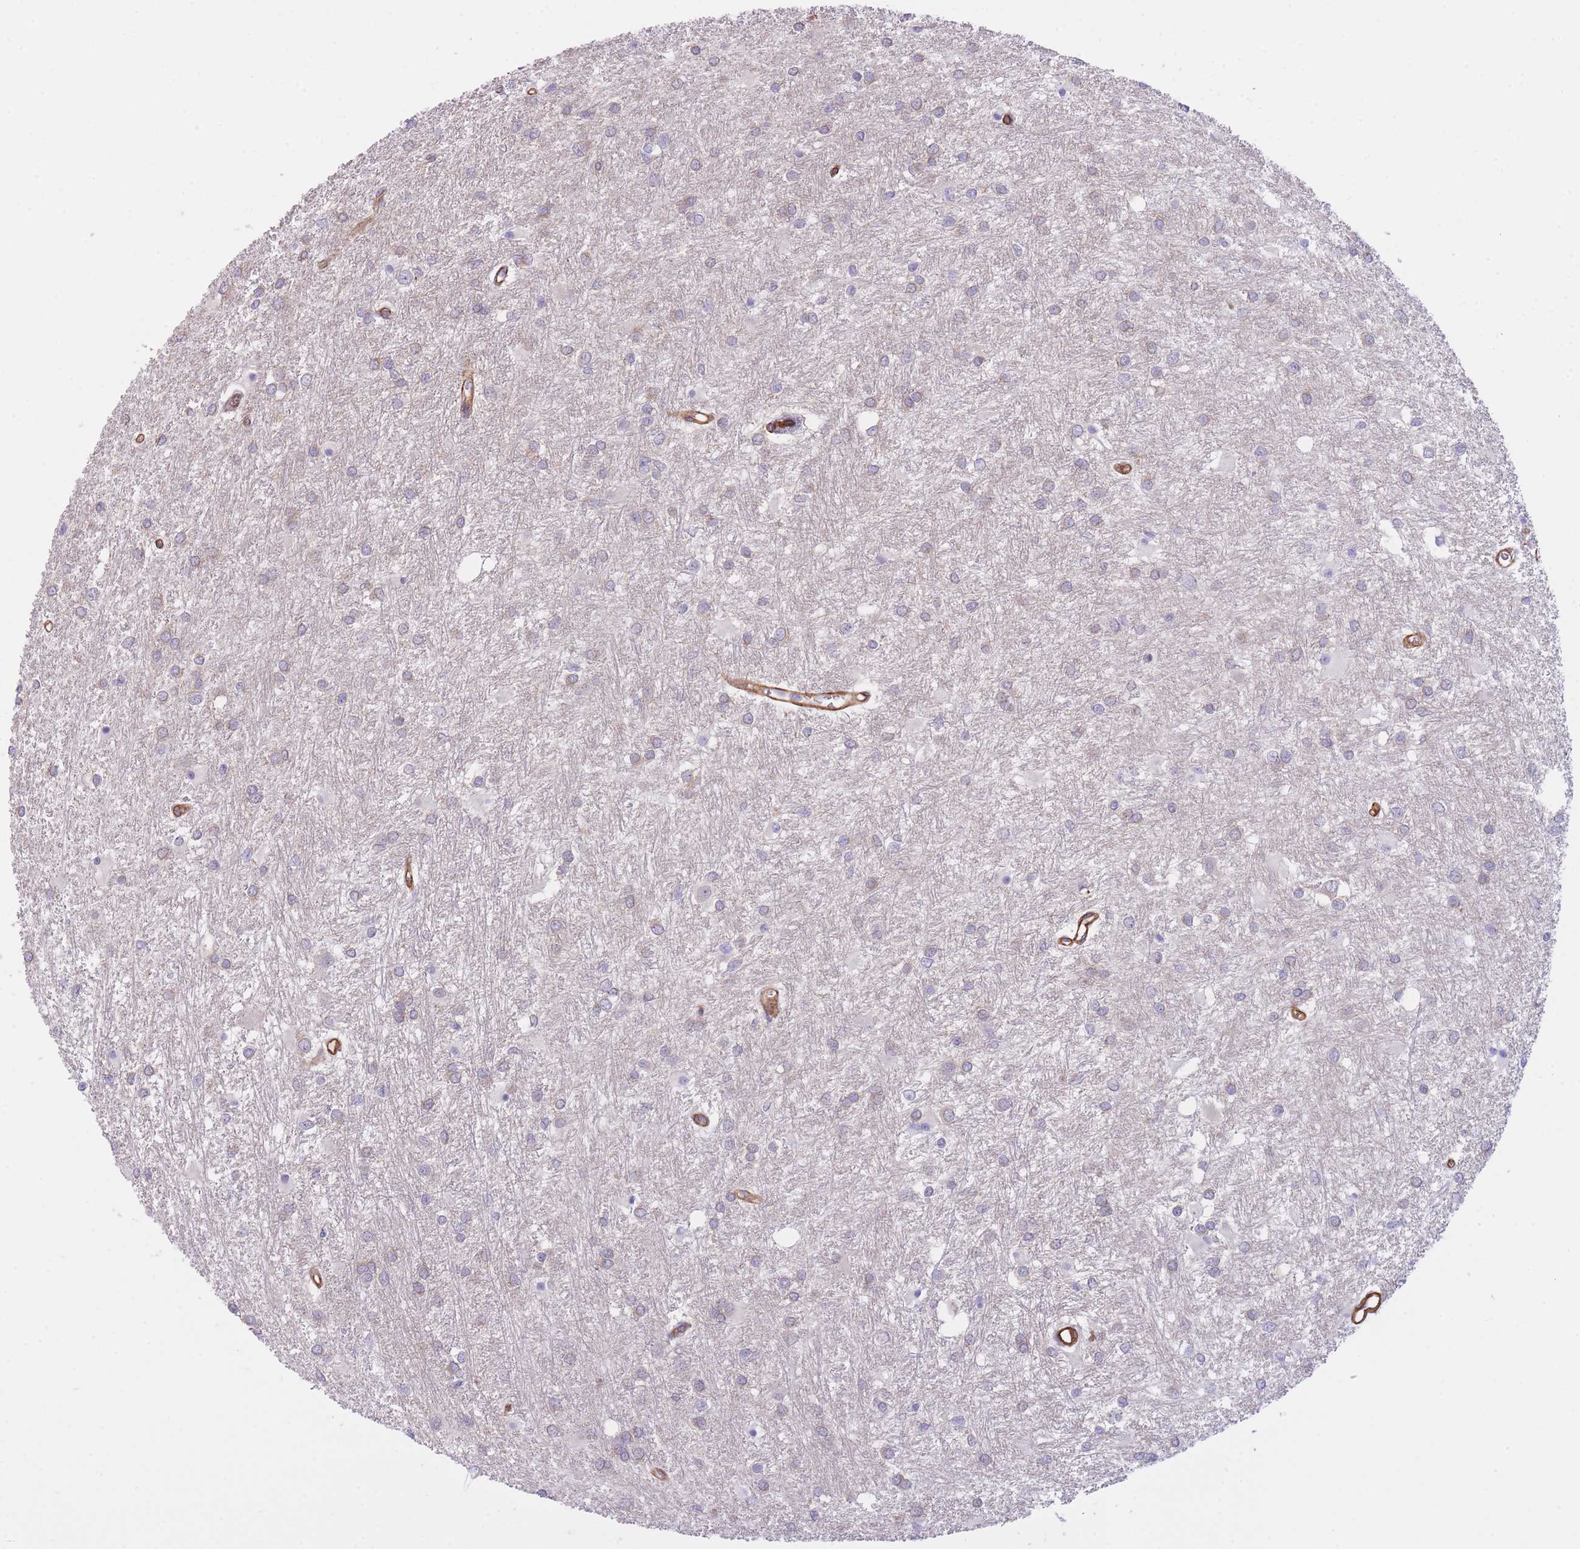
{"staining": {"intensity": "weak", "quantity": "<25%", "location": "cytoplasmic/membranous"}, "tissue": "glioma", "cell_type": "Tumor cells", "image_type": "cancer", "snomed": [{"axis": "morphology", "description": "Glioma, malignant, High grade"}, {"axis": "topography", "description": "Brain"}], "caption": "The micrograph exhibits no significant staining in tumor cells of malignant glioma (high-grade).", "gene": "CDC25B", "patient": {"sex": "female", "age": 50}}